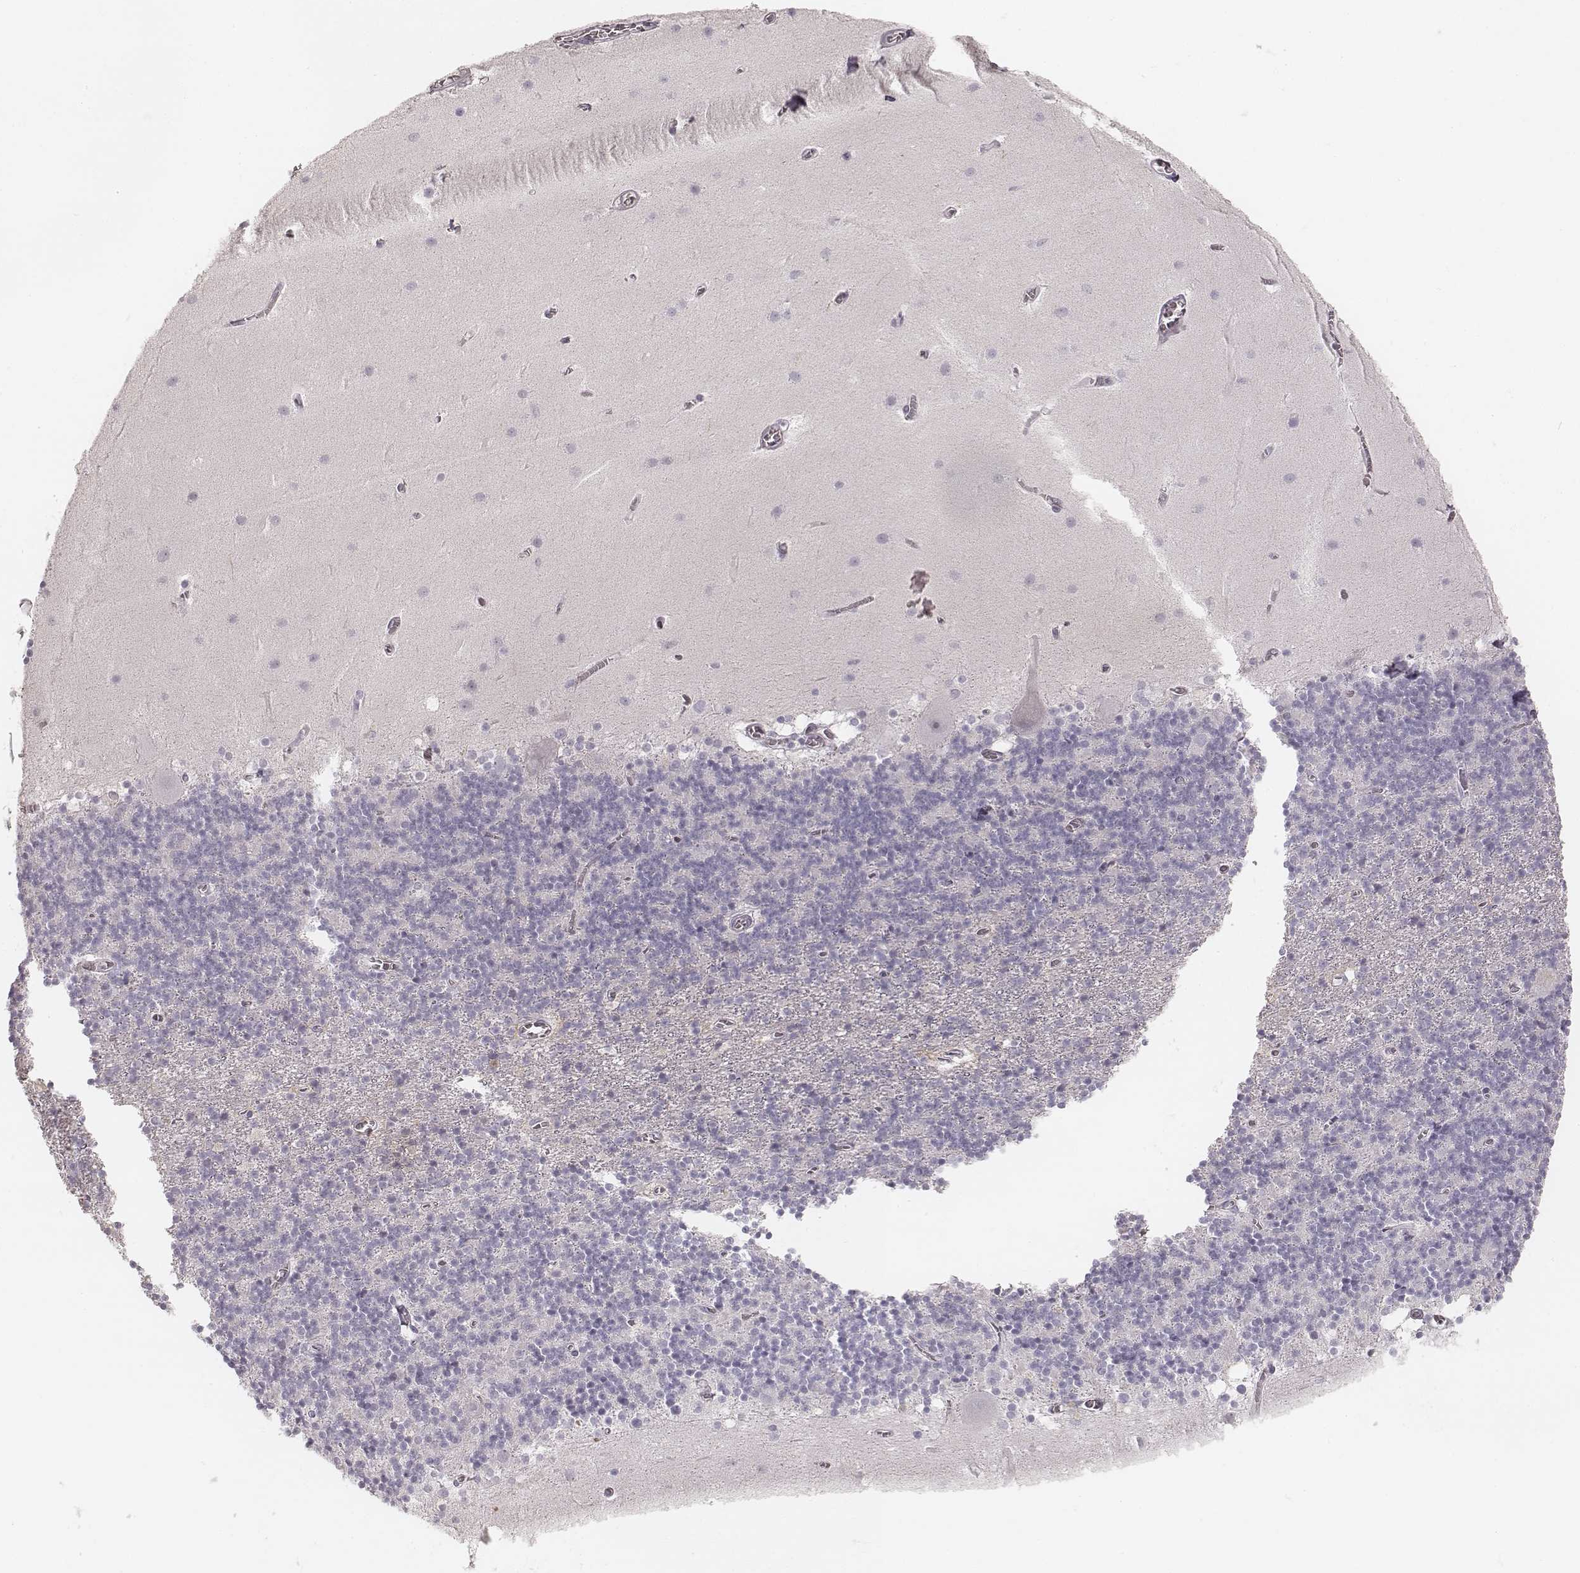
{"staining": {"intensity": "negative", "quantity": "none", "location": "none"}, "tissue": "cerebellum", "cell_type": "Cells in granular layer", "image_type": "normal", "snomed": [{"axis": "morphology", "description": "Normal tissue, NOS"}, {"axis": "topography", "description": "Cerebellum"}], "caption": "A high-resolution image shows IHC staining of normal cerebellum, which demonstrates no significant expression in cells in granular layer. (IHC, brightfield microscopy, high magnification).", "gene": "SPATA24", "patient": {"sex": "male", "age": 70}}